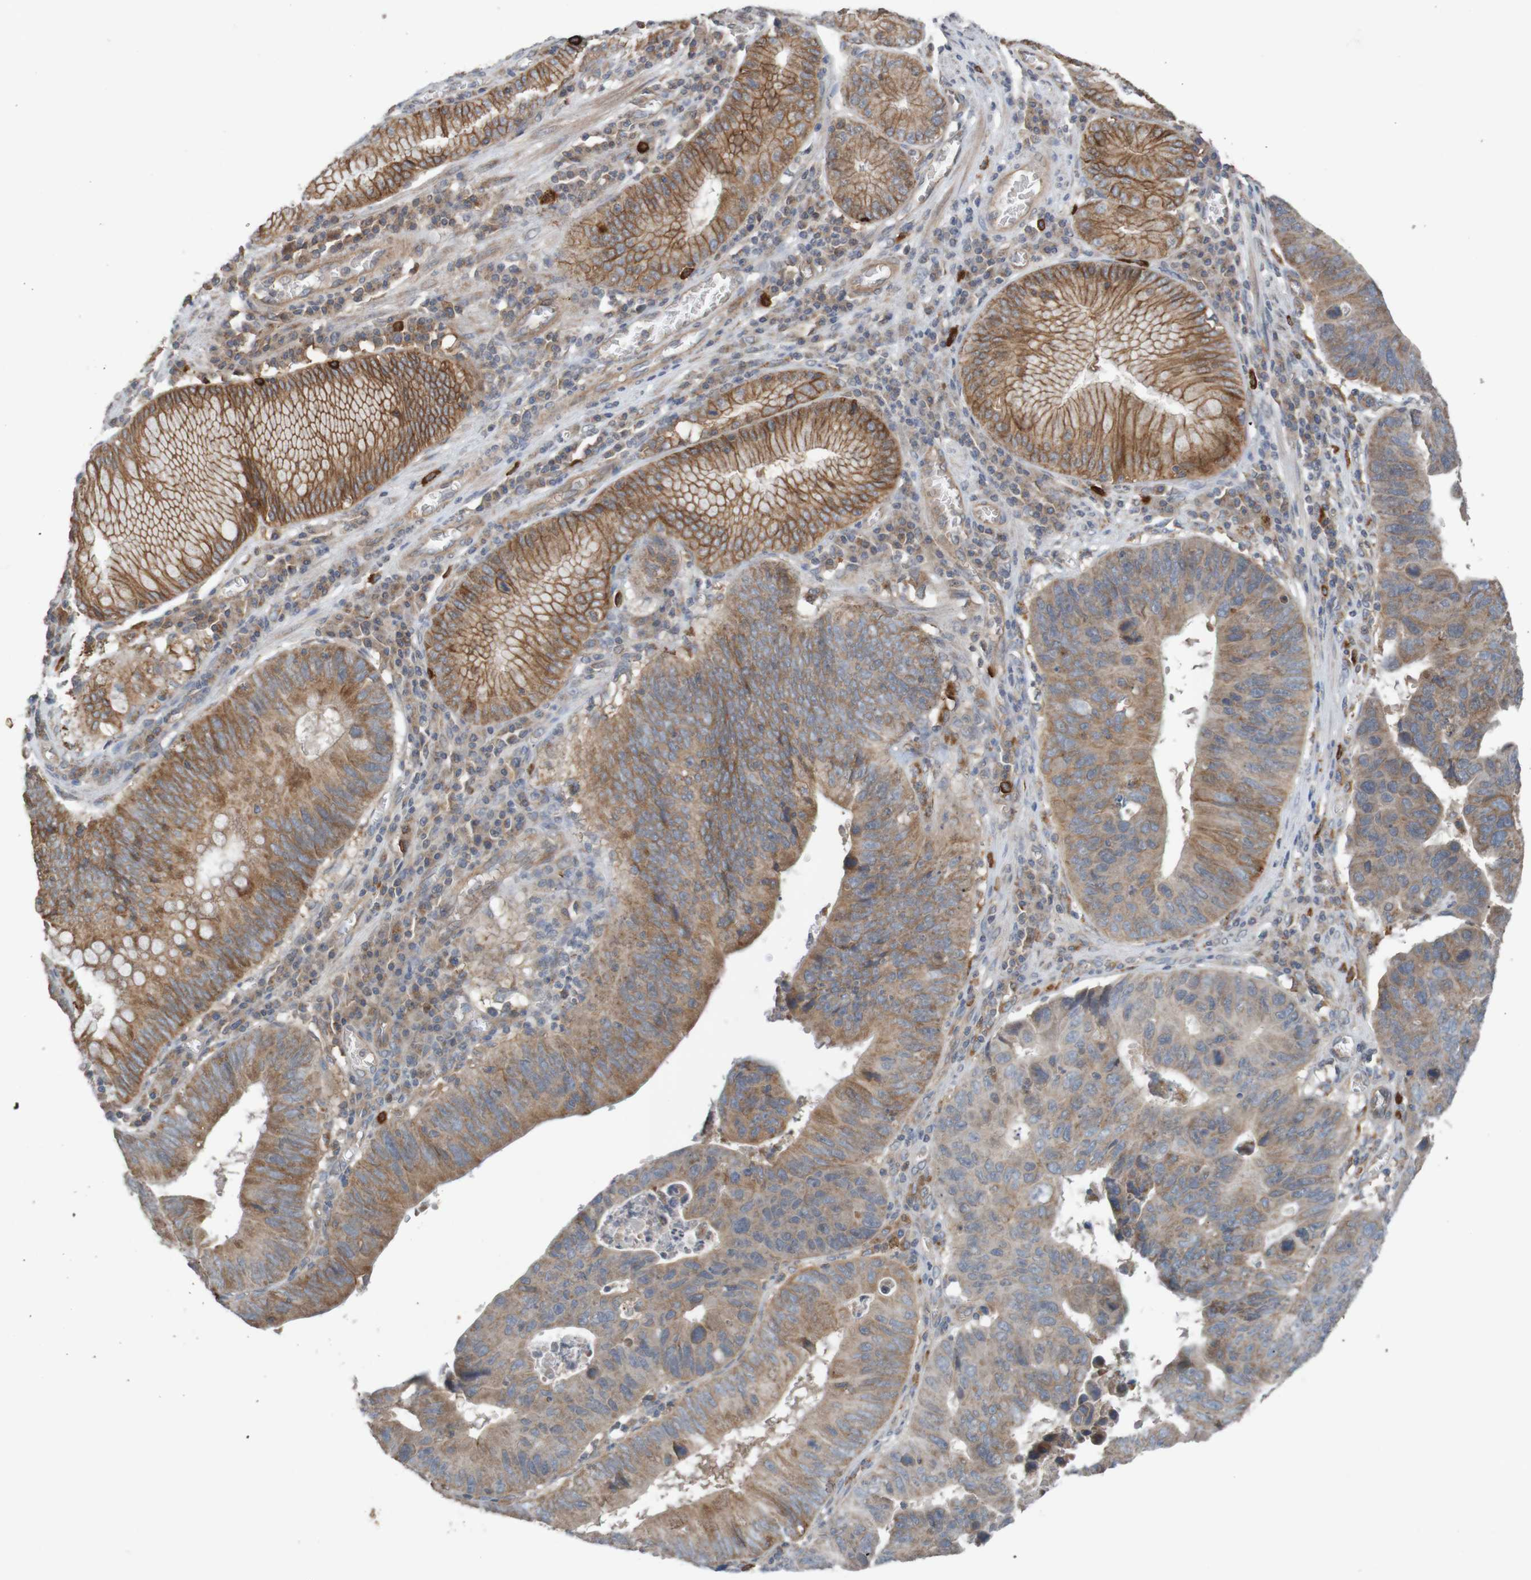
{"staining": {"intensity": "moderate", "quantity": ">75%", "location": "cytoplasmic/membranous"}, "tissue": "stomach cancer", "cell_type": "Tumor cells", "image_type": "cancer", "snomed": [{"axis": "morphology", "description": "Adenocarcinoma, NOS"}, {"axis": "topography", "description": "Stomach"}], "caption": "A high-resolution image shows immunohistochemistry (IHC) staining of stomach cancer, which reveals moderate cytoplasmic/membranous expression in approximately >75% of tumor cells.", "gene": "B3GAT2", "patient": {"sex": "male", "age": 59}}